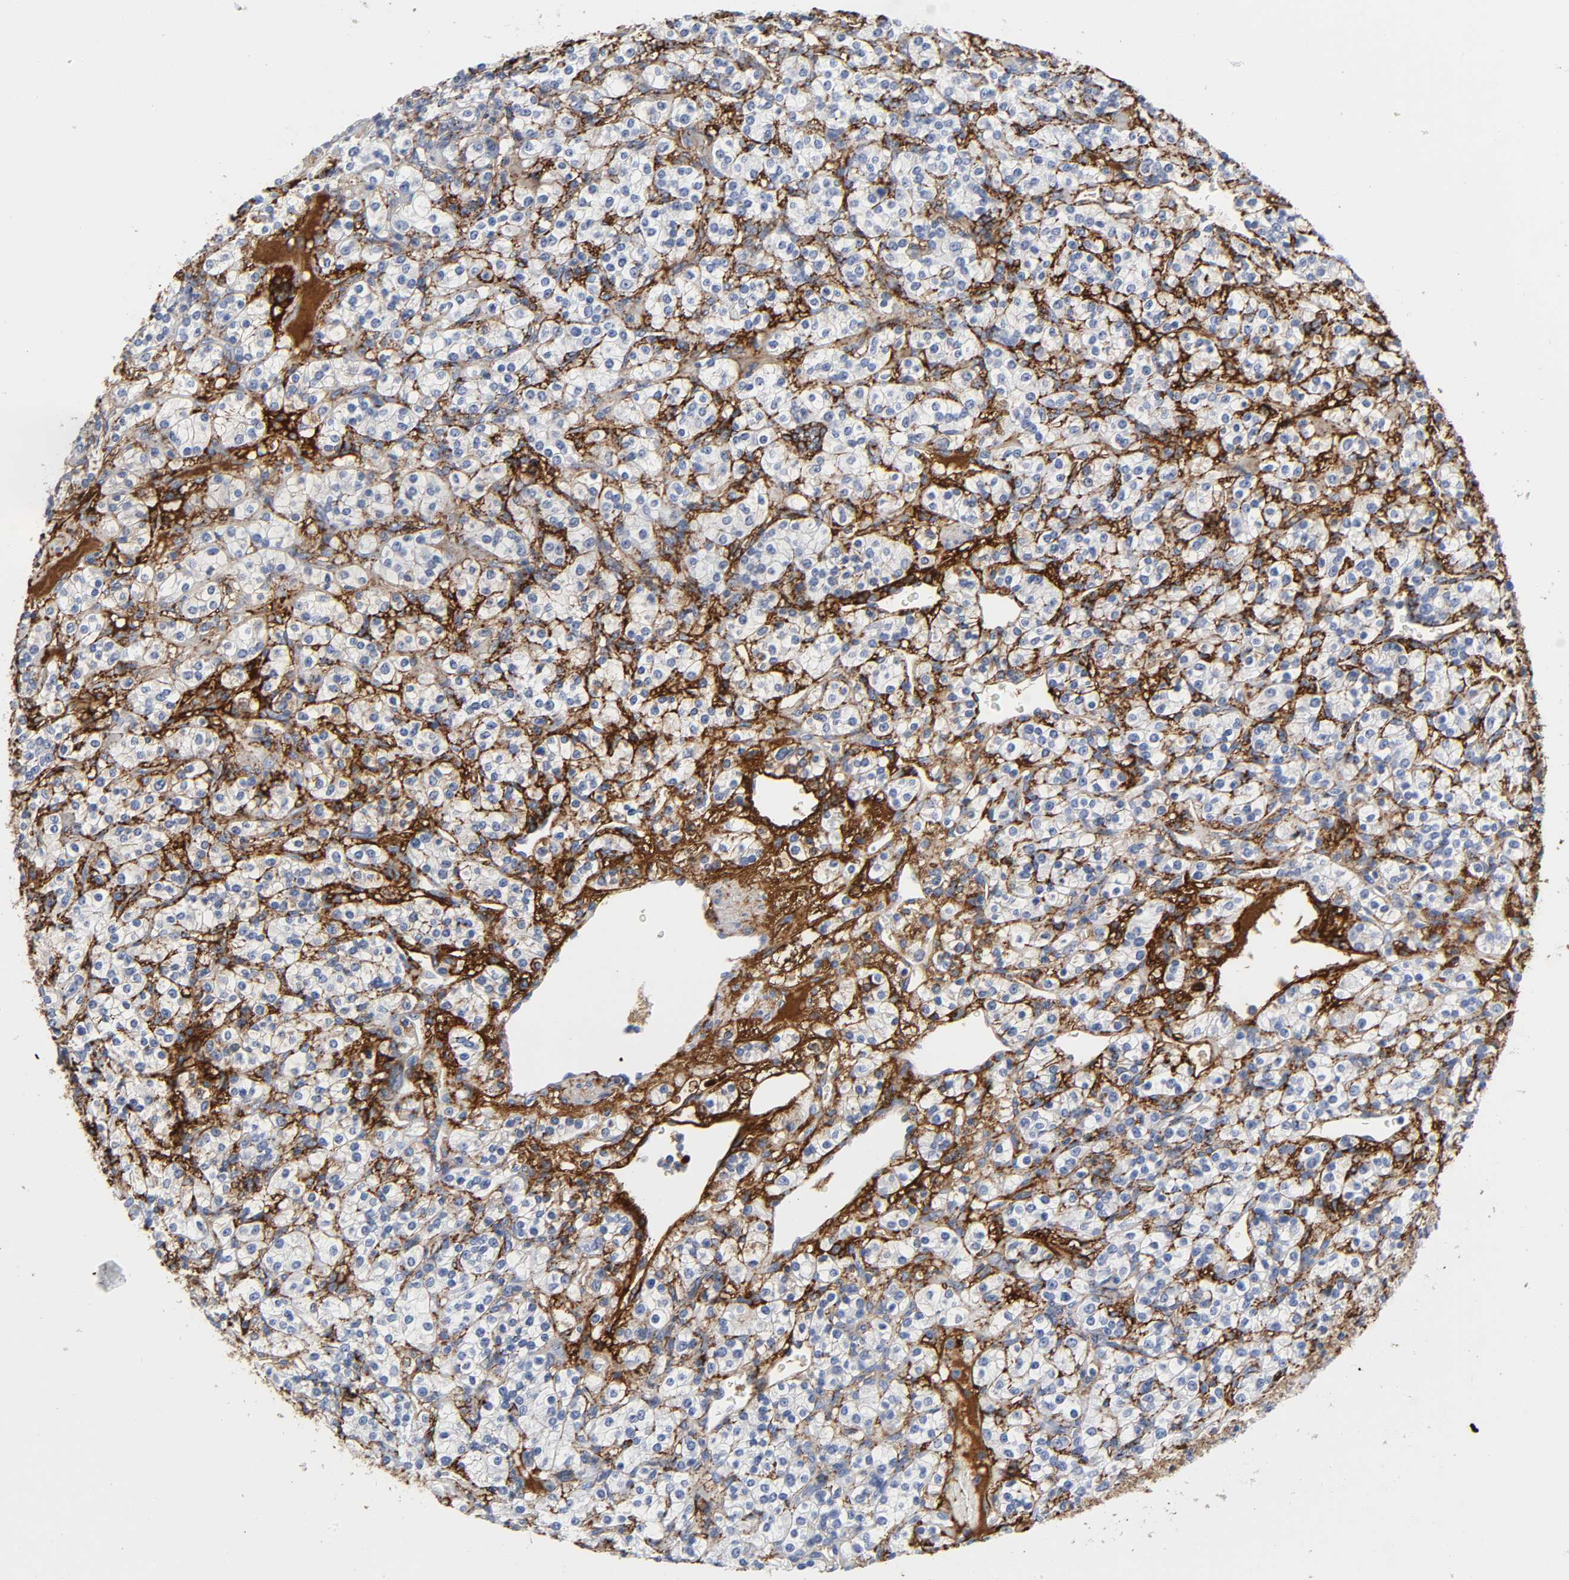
{"staining": {"intensity": "negative", "quantity": "none", "location": "none"}, "tissue": "renal cancer", "cell_type": "Tumor cells", "image_type": "cancer", "snomed": [{"axis": "morphology", "description": "Adenocarcinoma, NOS"}, {"axis": "topography", "description": "Kidney"}], "caption": "Tumor cells show no significant protein staining in adenocarcinoma (renal).", "gene": "FBLN1", "patient": {"sex": "male", "age": 77}}